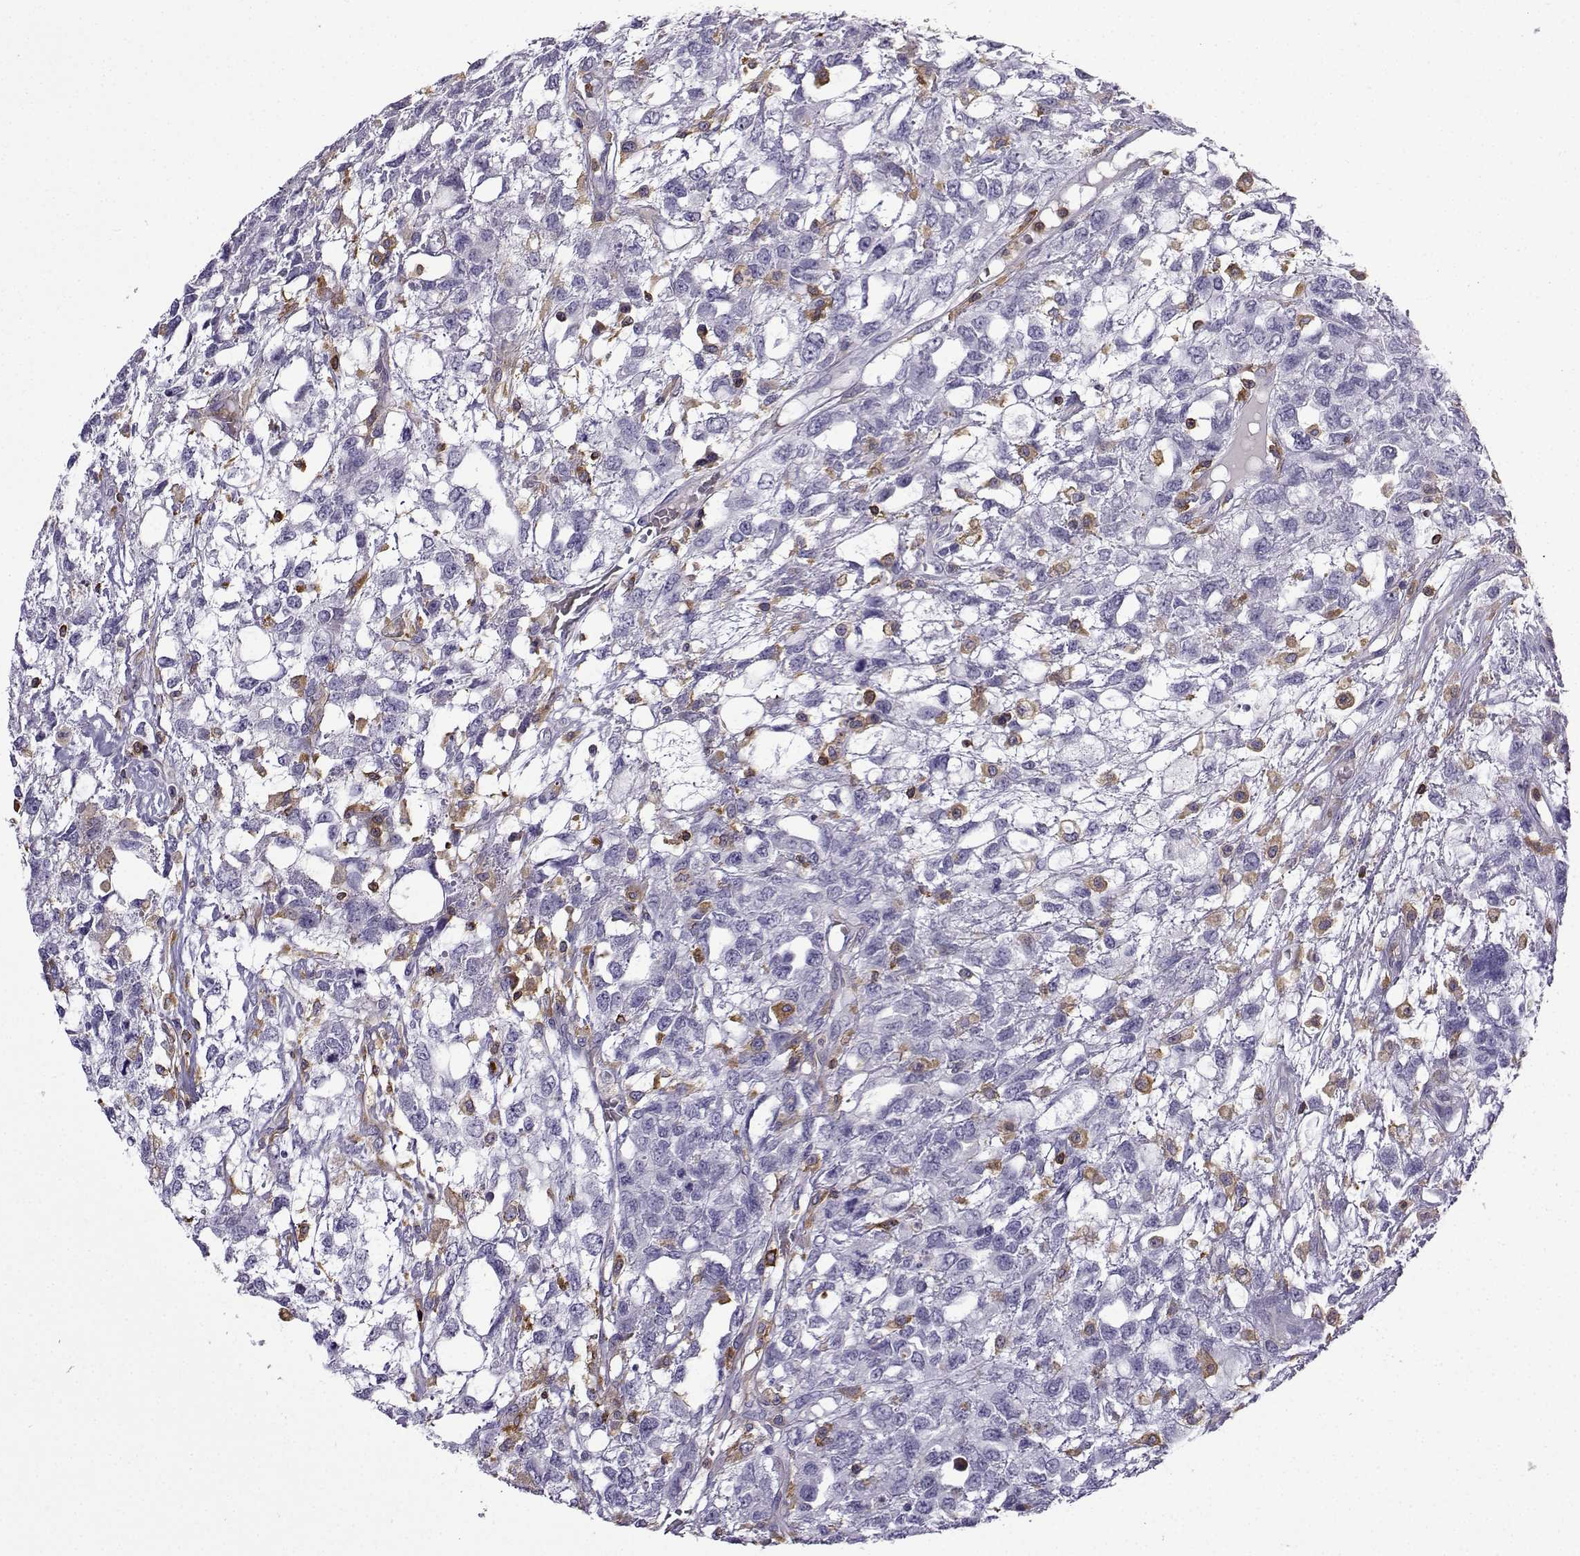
{"staining": {"intensity": "negative", "quantity": "none", "location": "none"}, "tissue": "testis cancer", "cell_type": "Tumor cells", "image_type": "cancer", "snomed": [{"axis": "morphology", "description": "Seminoma, NOS"}, {"axis": "topography", "description": "Testis"}], "caption": "There is no significant expression in tumor cells of testis cancer (seminoma).", "gene": "DOCK10", "patient": {"sex": "male", "age": 52}}